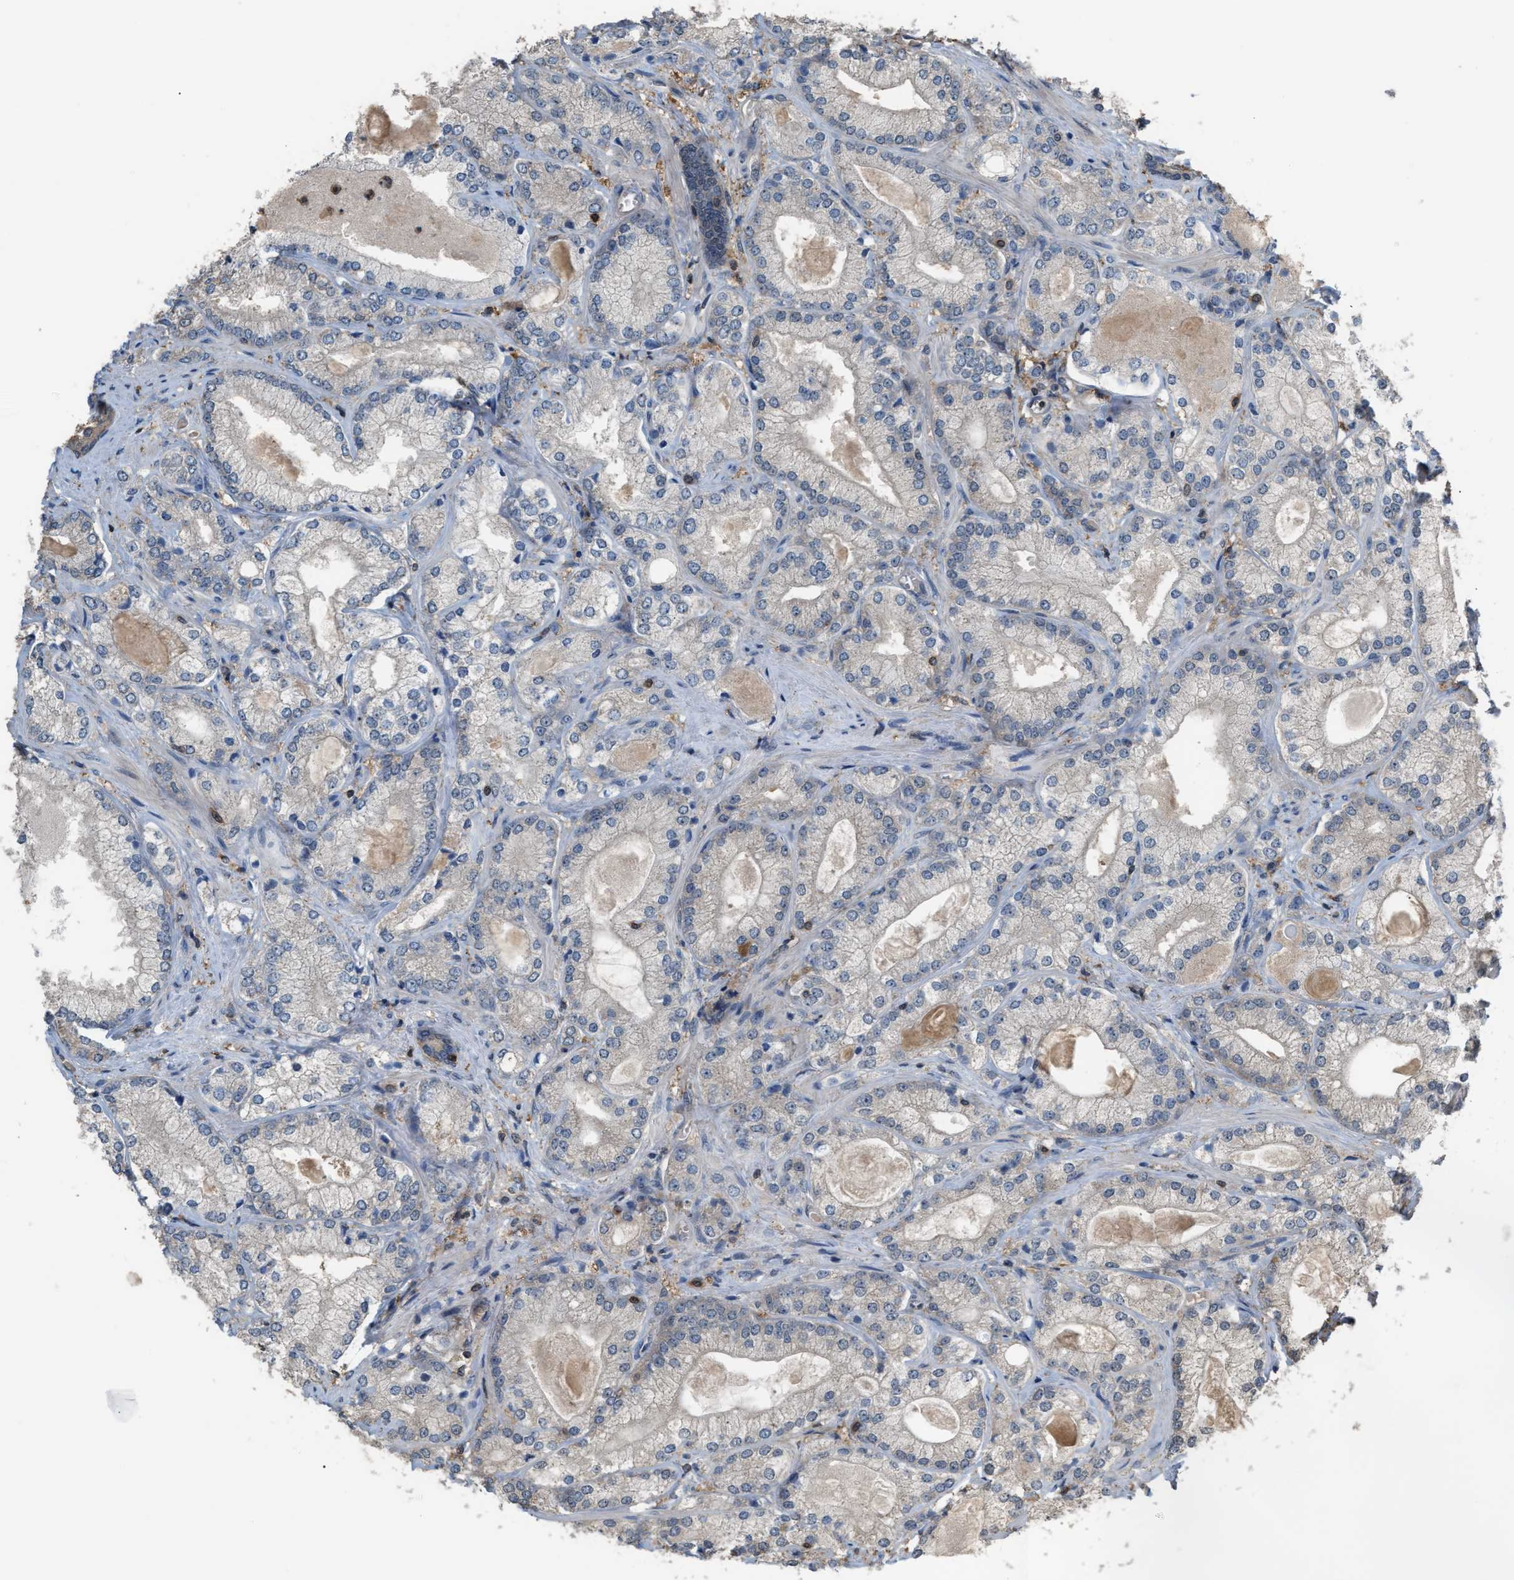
{"staining": {"intensity": "moderate", "quantity": "<25%", "location": "cytoplasmic/membranous"}, "tissue": "prostate cancer", "cell_type": "Tumor cells", "image_type": "cancer", "snomed": [{"axis": "morphology", "description": "Adenocarcinoma, Low grade"}, {"axis": "topography", "description": "Prostate"}], "caption": "Low-grade adenocarcinoma (prostate) stained with a protein marker reveals moderate staining in tumor cells.", "gene": "MTPN", "patient": {"sex": "male", "age": 65}}